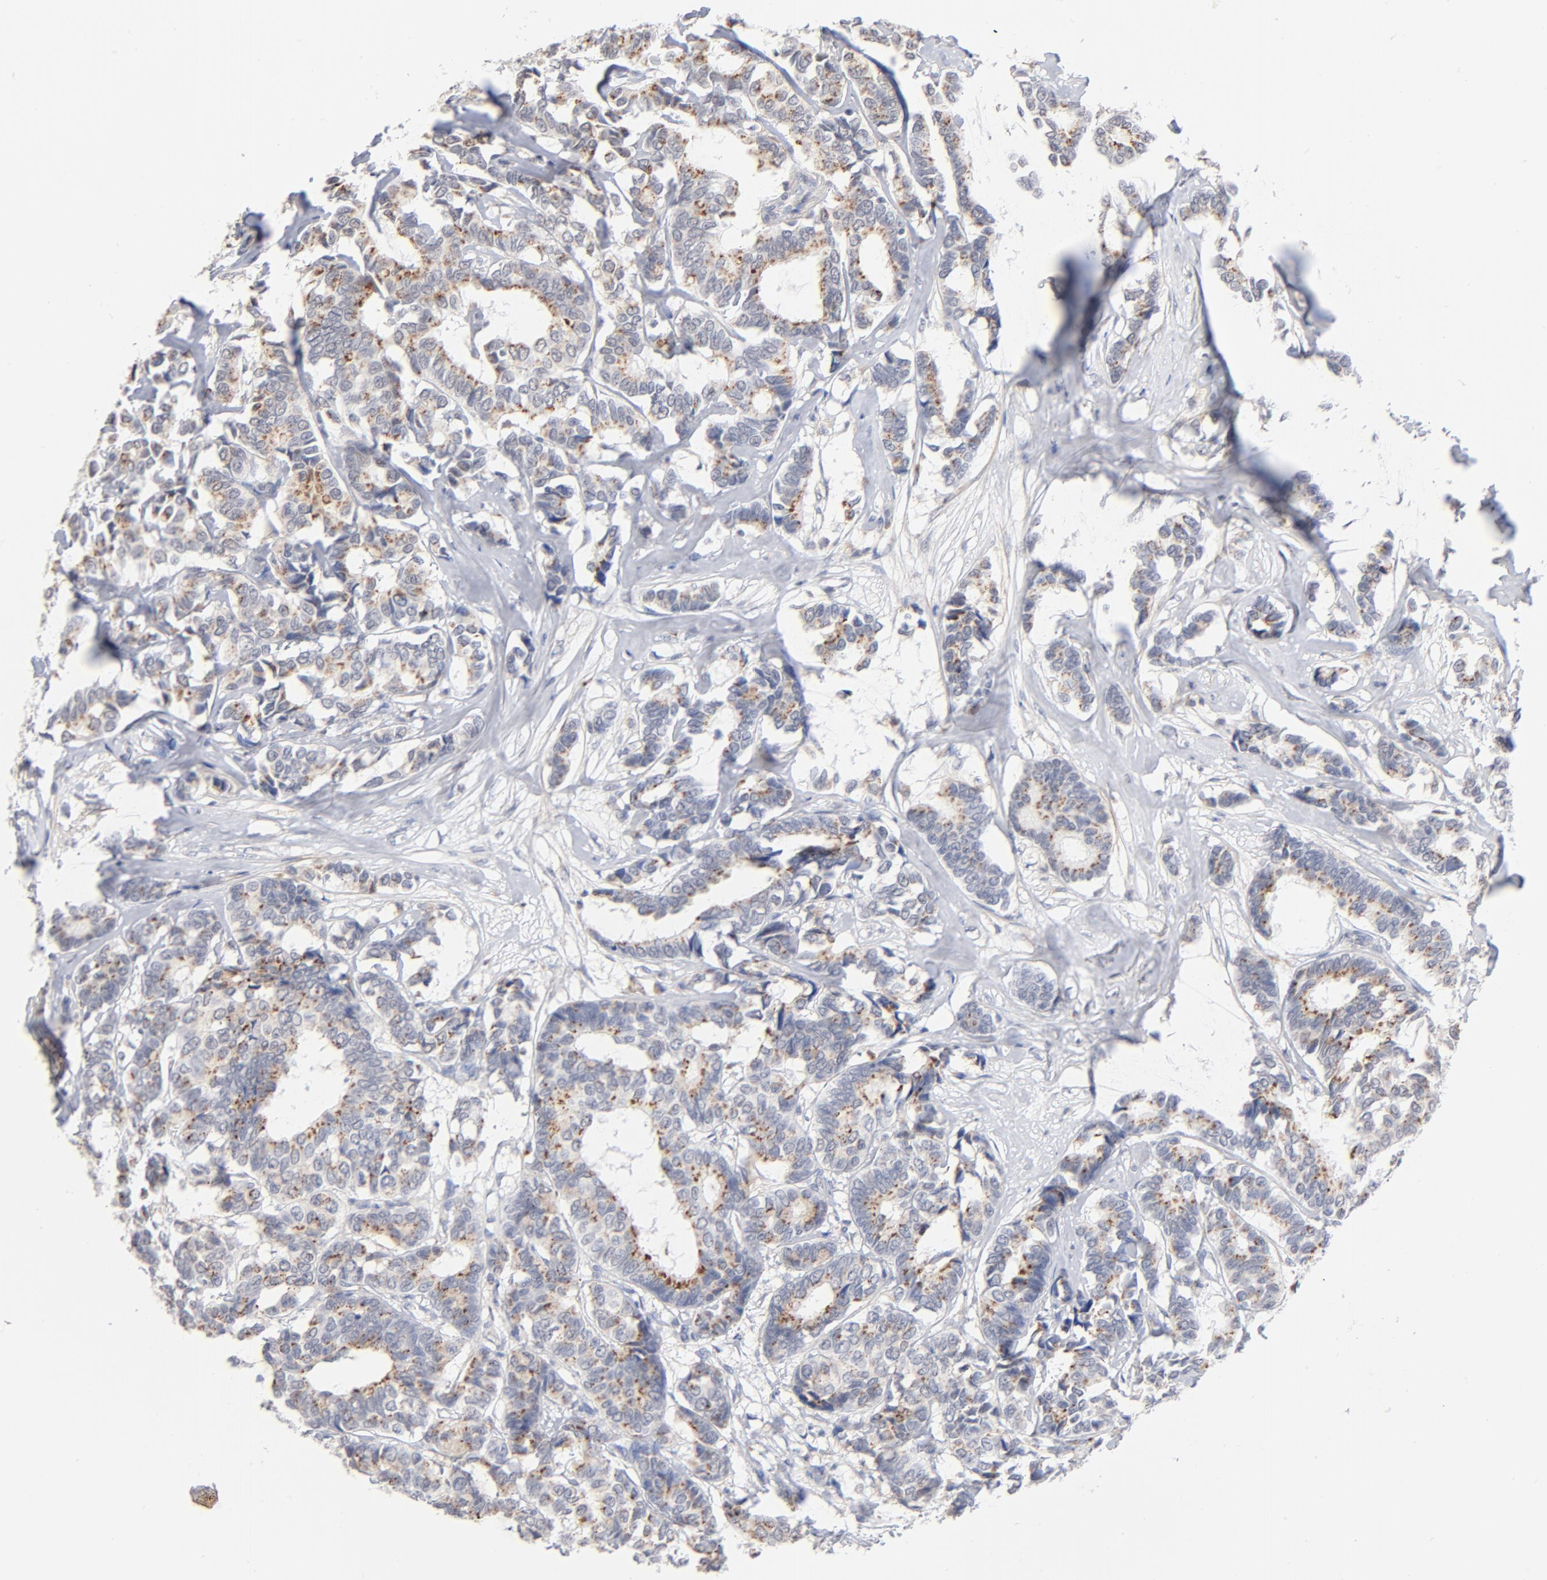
{"staining": {"intensity": "moderate", "quantity": "25%-75%", "location": "cytoplasmic/membranous"}, "tissue": "breast cancer", "cell_type": "Tumor cells", "image_type": "cancer", "snomed": [{"axis": "morphology", "description": "Duct carcinoma"}, {"axis": "topography", "description": "Breast"}], "caption": "Breast cancer stained with a protein marker shows moderate staining in tumor cells.", "gene": "LTBP2", "patient": {"sex": "female", "age": 87}}